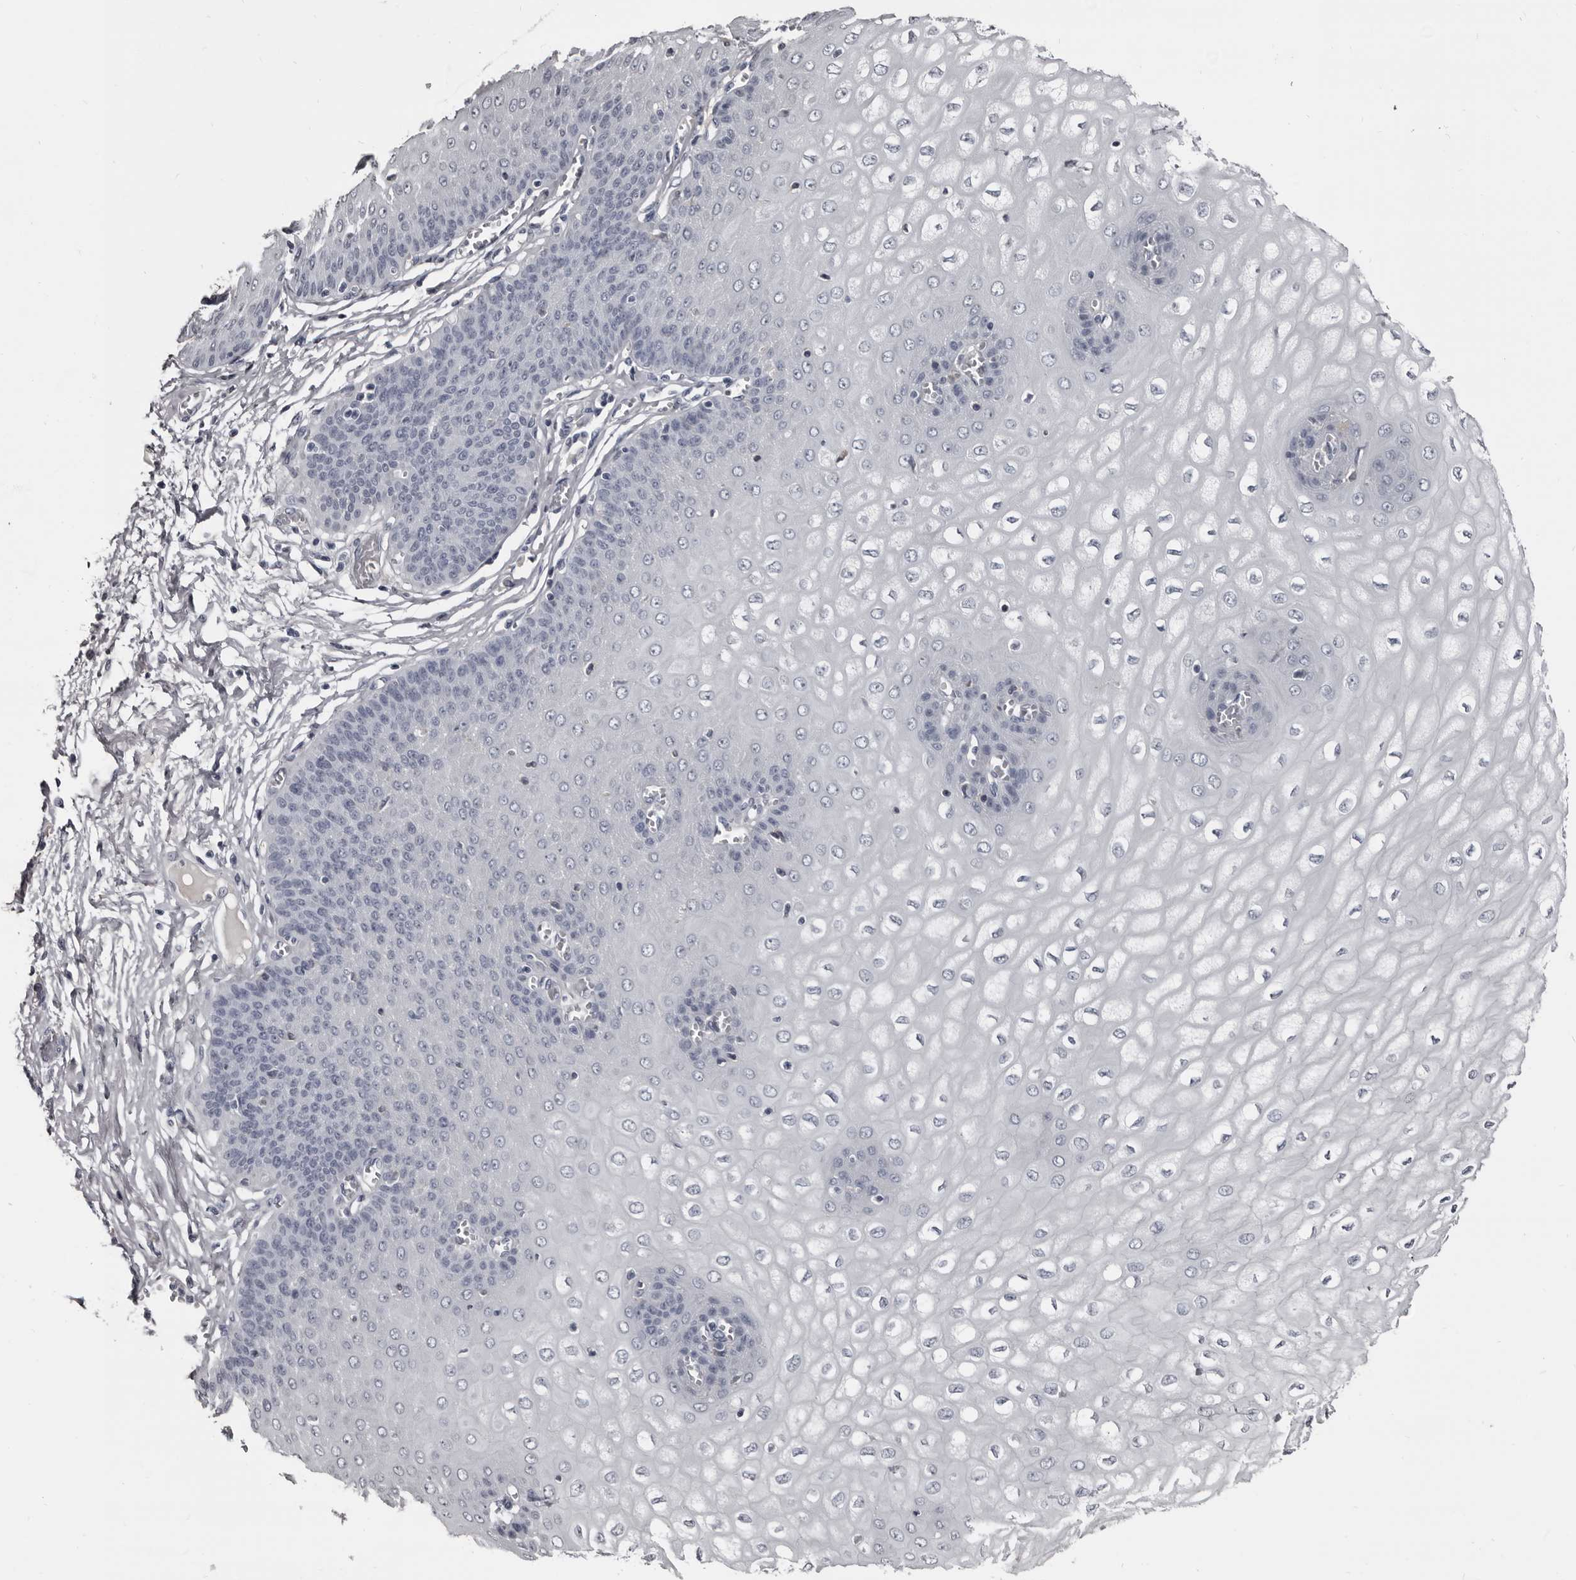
{"staining": {"intensity": "weak", "quantity": "<25%", "location": "cytoplasmic/membranous"}, "tissue": "esophagus", "cell_type": "Squamous epithelial cells", "image_type": "normal", "snomed": [{"axis": "morphology", "description": "Normal tissue, NOS"}, {"axis": "topography", "description": "Esophagus"}], "caption": "Human esophagus stained for a protein using immunohistochemistry (IHC) demonstrates no expression in squamous epithelial cells.", "gene": "GREB1", "patient": {"sex": "male", "age": 60}}